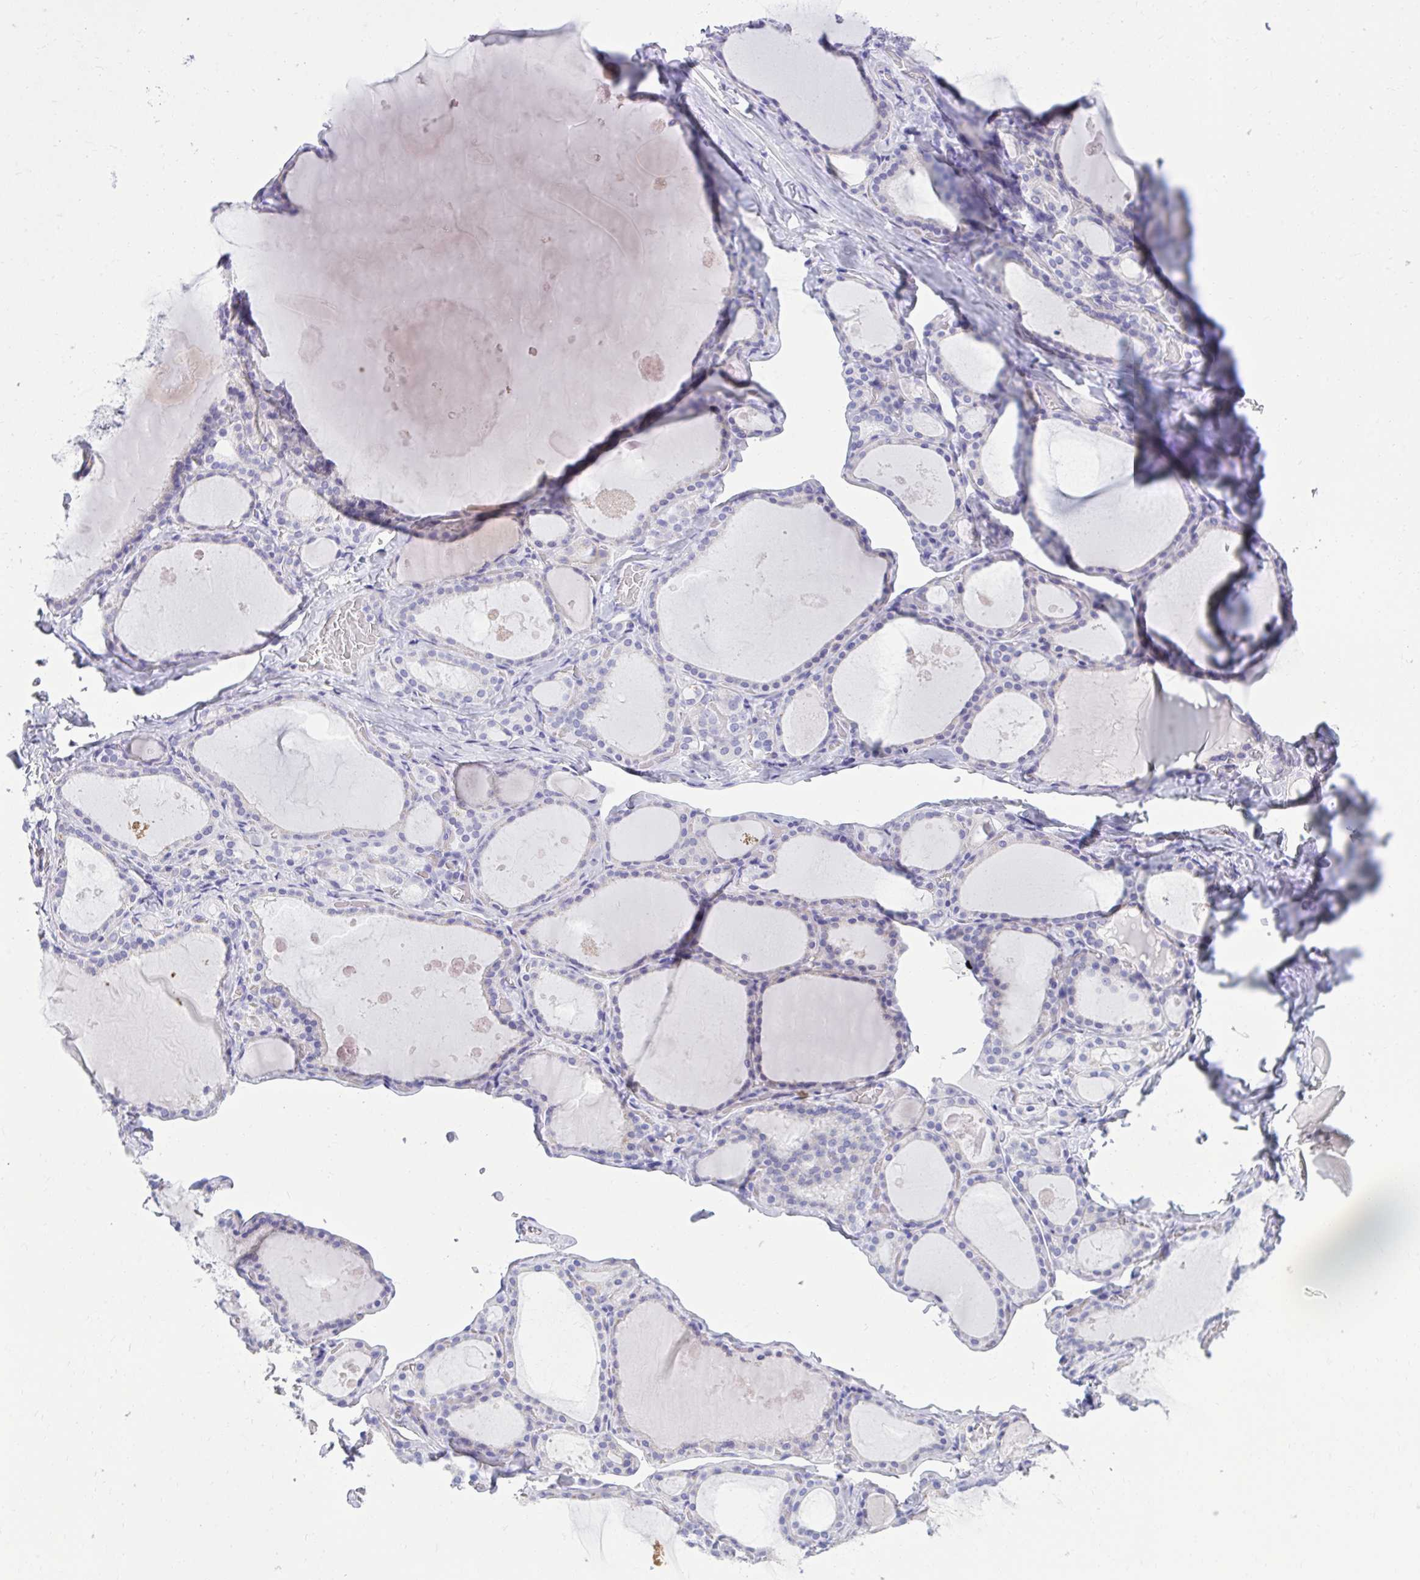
{"staining": {"intensity": "negative", "quantity": "none", "location": "none"}, "tissue": "thyroid gland", "cell_type": "Glandular cells", "image_type": "normal", "snomed": [{"axis": "morphology", "description": "Normal tissue, NOS"}, {"axis": "topography", "description": "Thyroid gland"}], "caption": "Thyroid gland stained for a protein using immunohistochemistry (IHC) demonstrates no staining glandular cells.", "gene": "AIG1", "patient": {"sex": "male", "age": 56}}